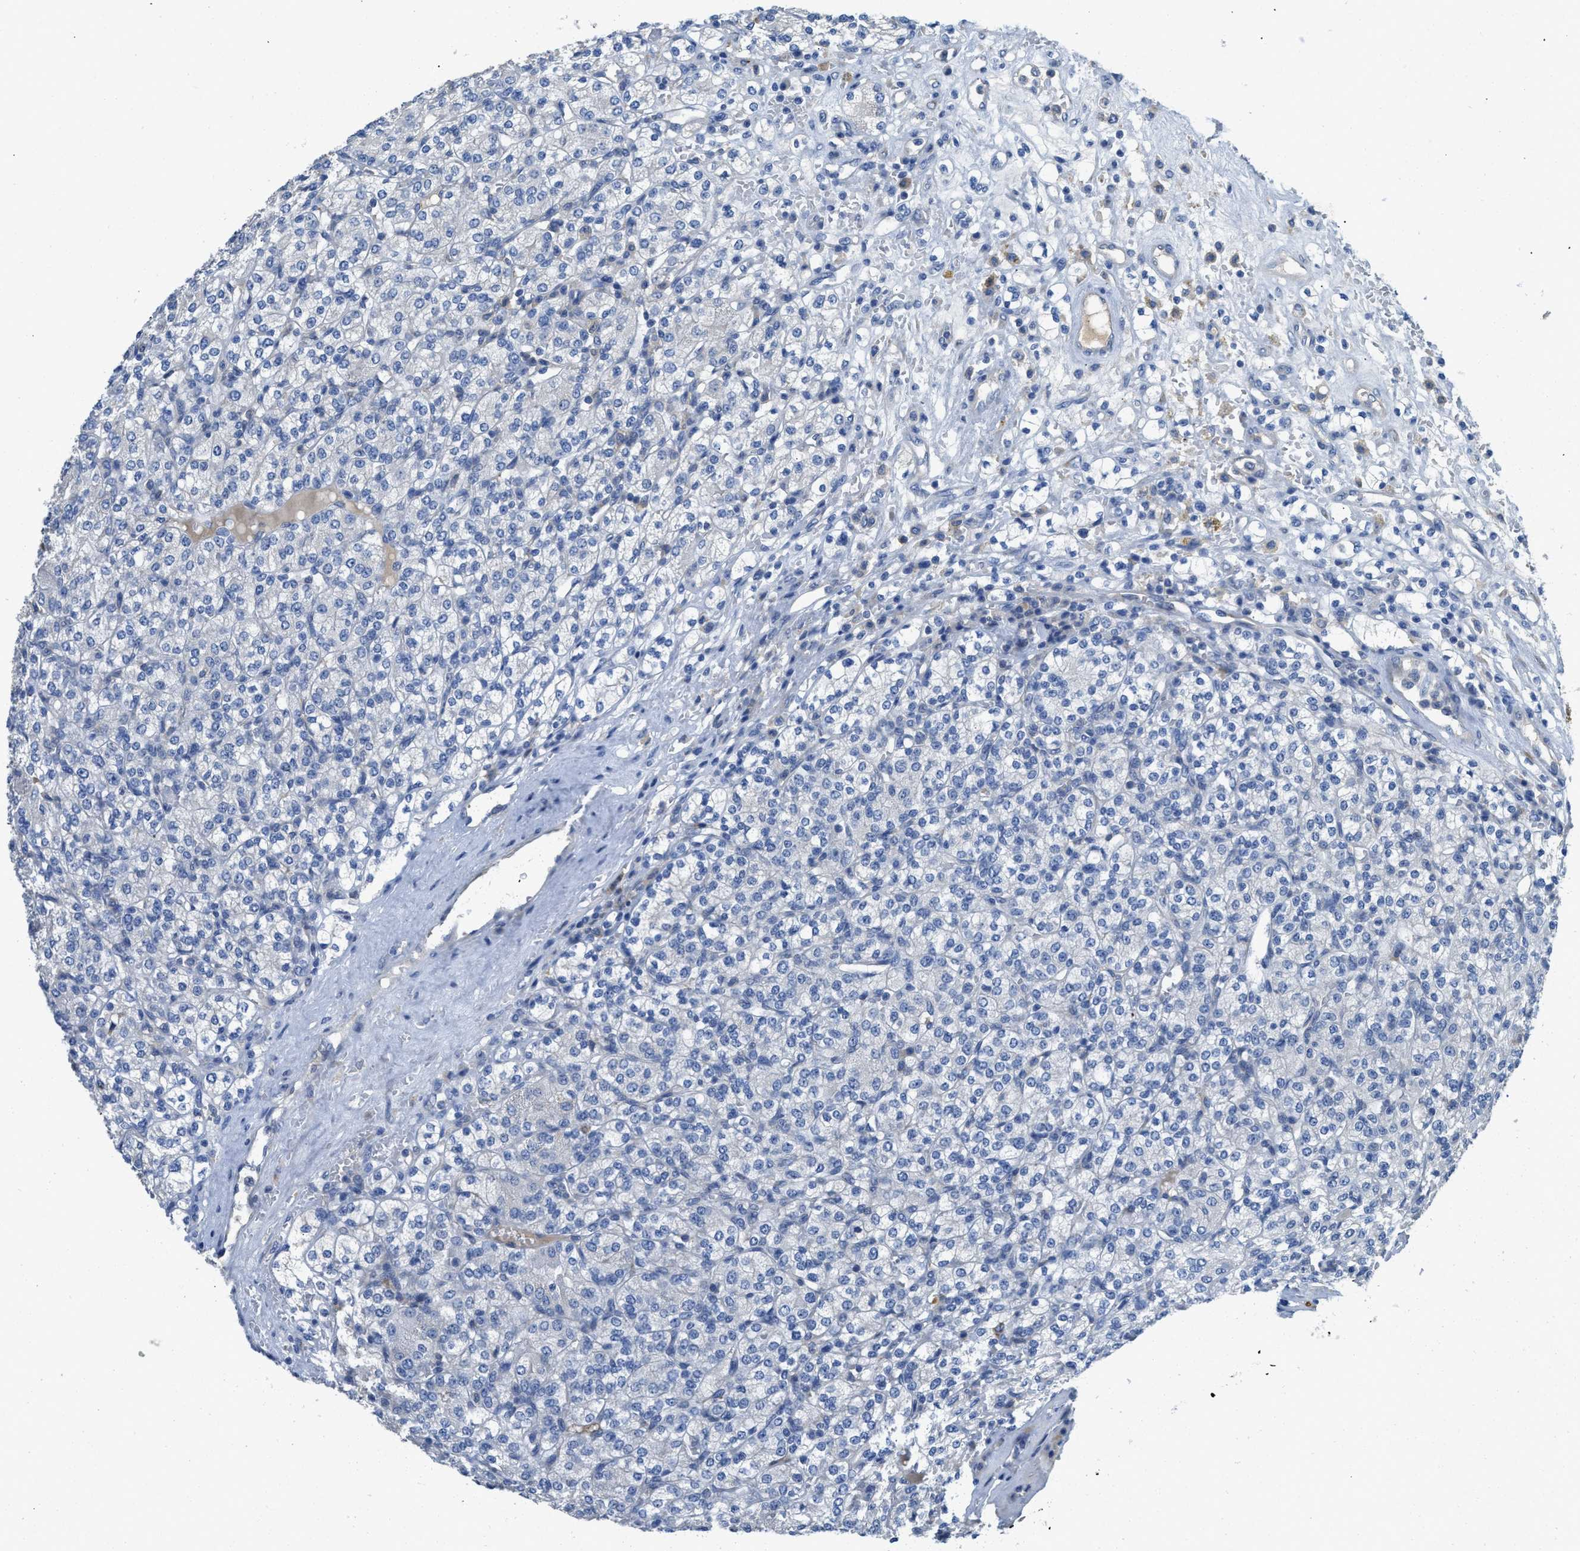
{"staining": {"intensity": "negative", "quantity": "none", "location": "none"}, "tissue": "renal cancer", "cell_type": "Tumor cells", "image_type": "cancer", "snomed": [{"axis": "morphology", "description": "Adenocarcinoma, NOS"}, {"axis": "topography", "description": "Kidney"}], "caption": "A histopathology image of renal adenocarcinoma stained for a protein displays no brown staining in tumor cells.", "gene": "C1S", "patient": {"sex": "male", "age": 77}}